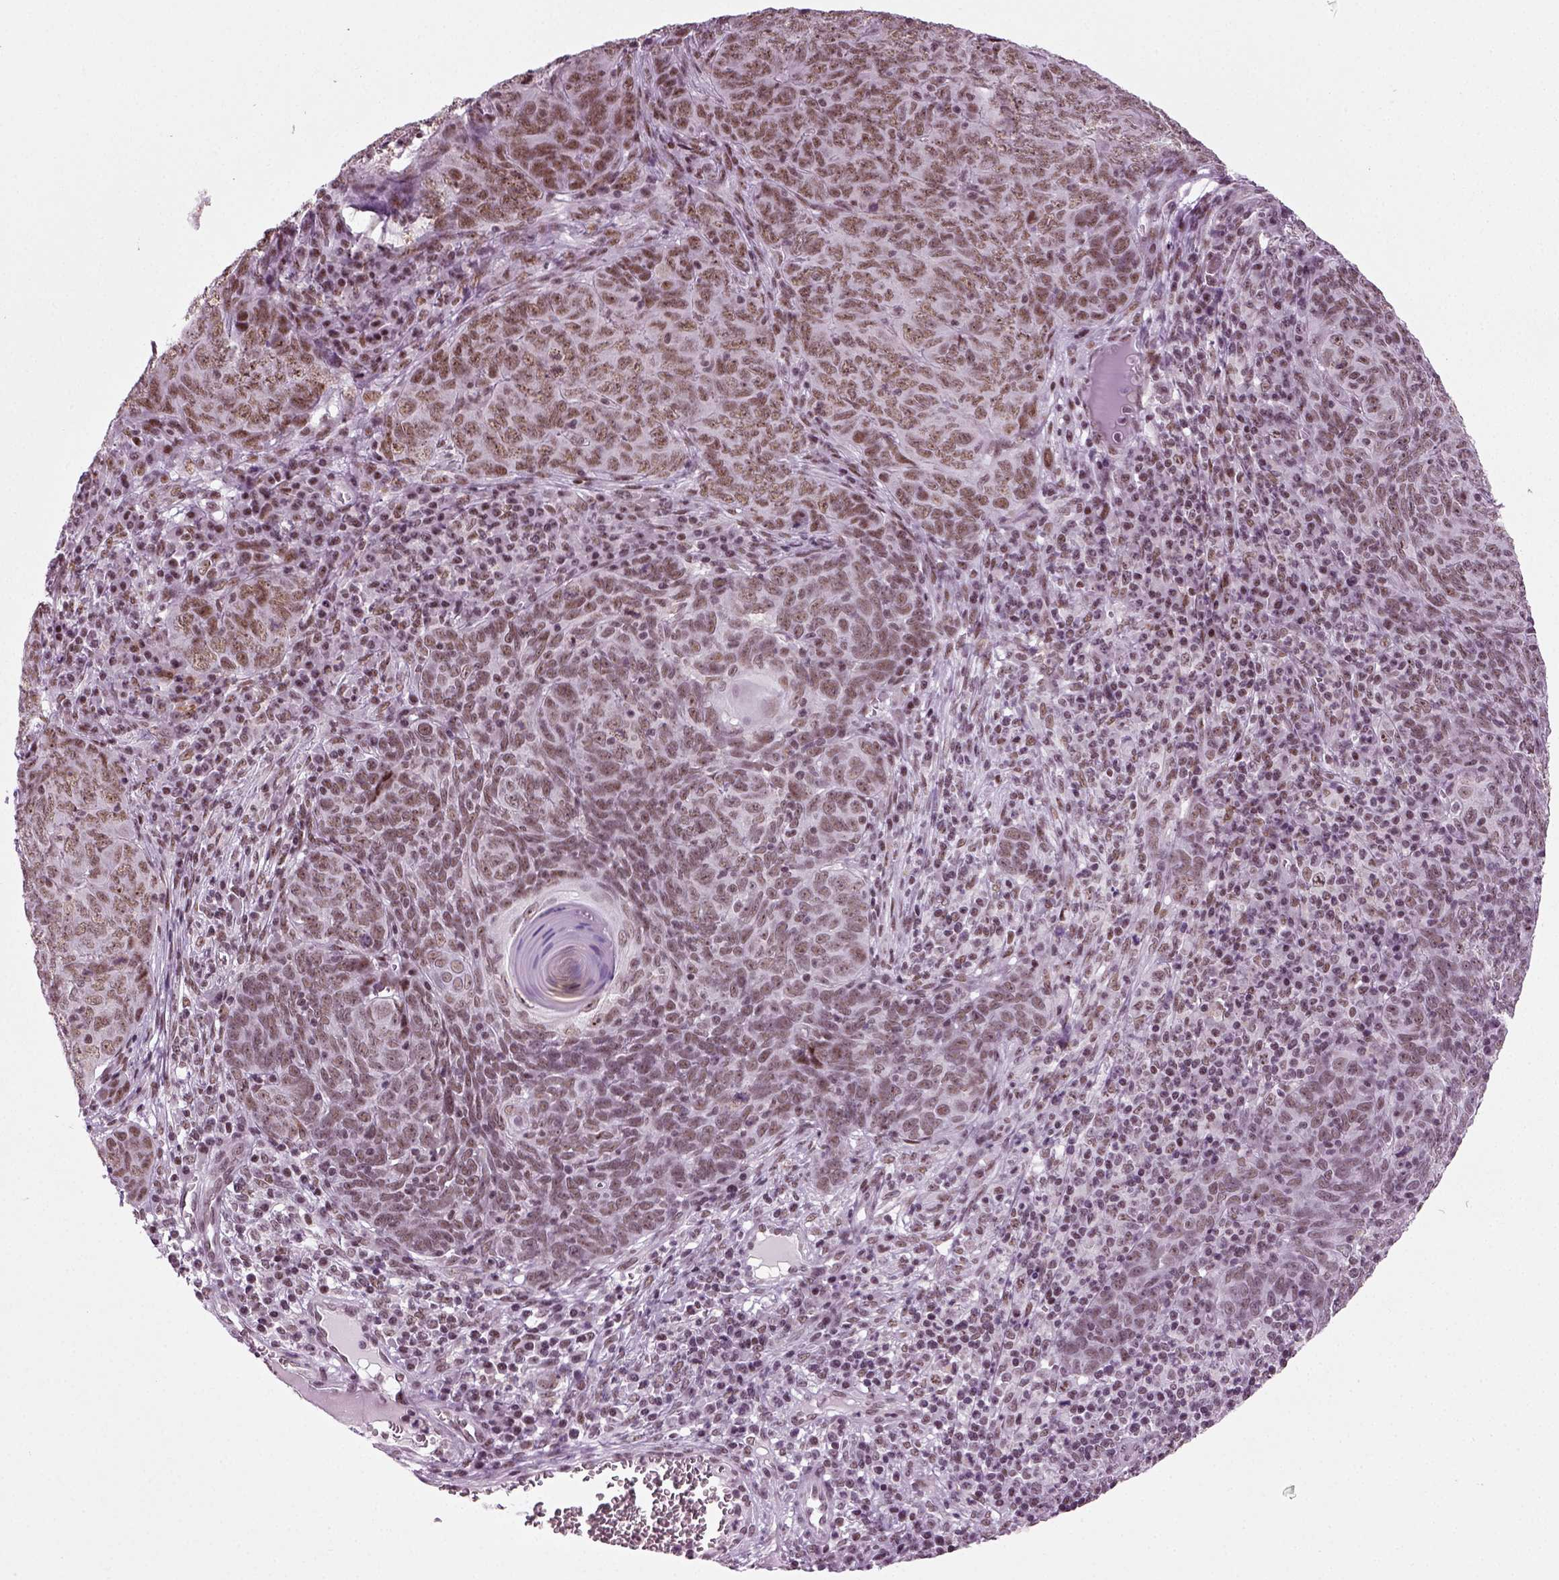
{"staining": {"intensity": "weak", "quantity": ">75%", "location": "nuclear"}, "tissue": "skin cancer", "cell_type": "Tumor cells", "image_type": "cancer", "snomed": [{"axis": "morphology", "description": "Squamous cell carcinoma, NOS"}, {"axis": "topography", "description": "Skin"}, {"axis": "topography", "description": "Anal"}], "caption": "A histopathology image of squamous cell carcinoma (skin) stained for a protein exhibits weak nuclear brown staining in tumor cells.", "gene": "RCOR3", "patient": {"sex": "female", "age": 51}}